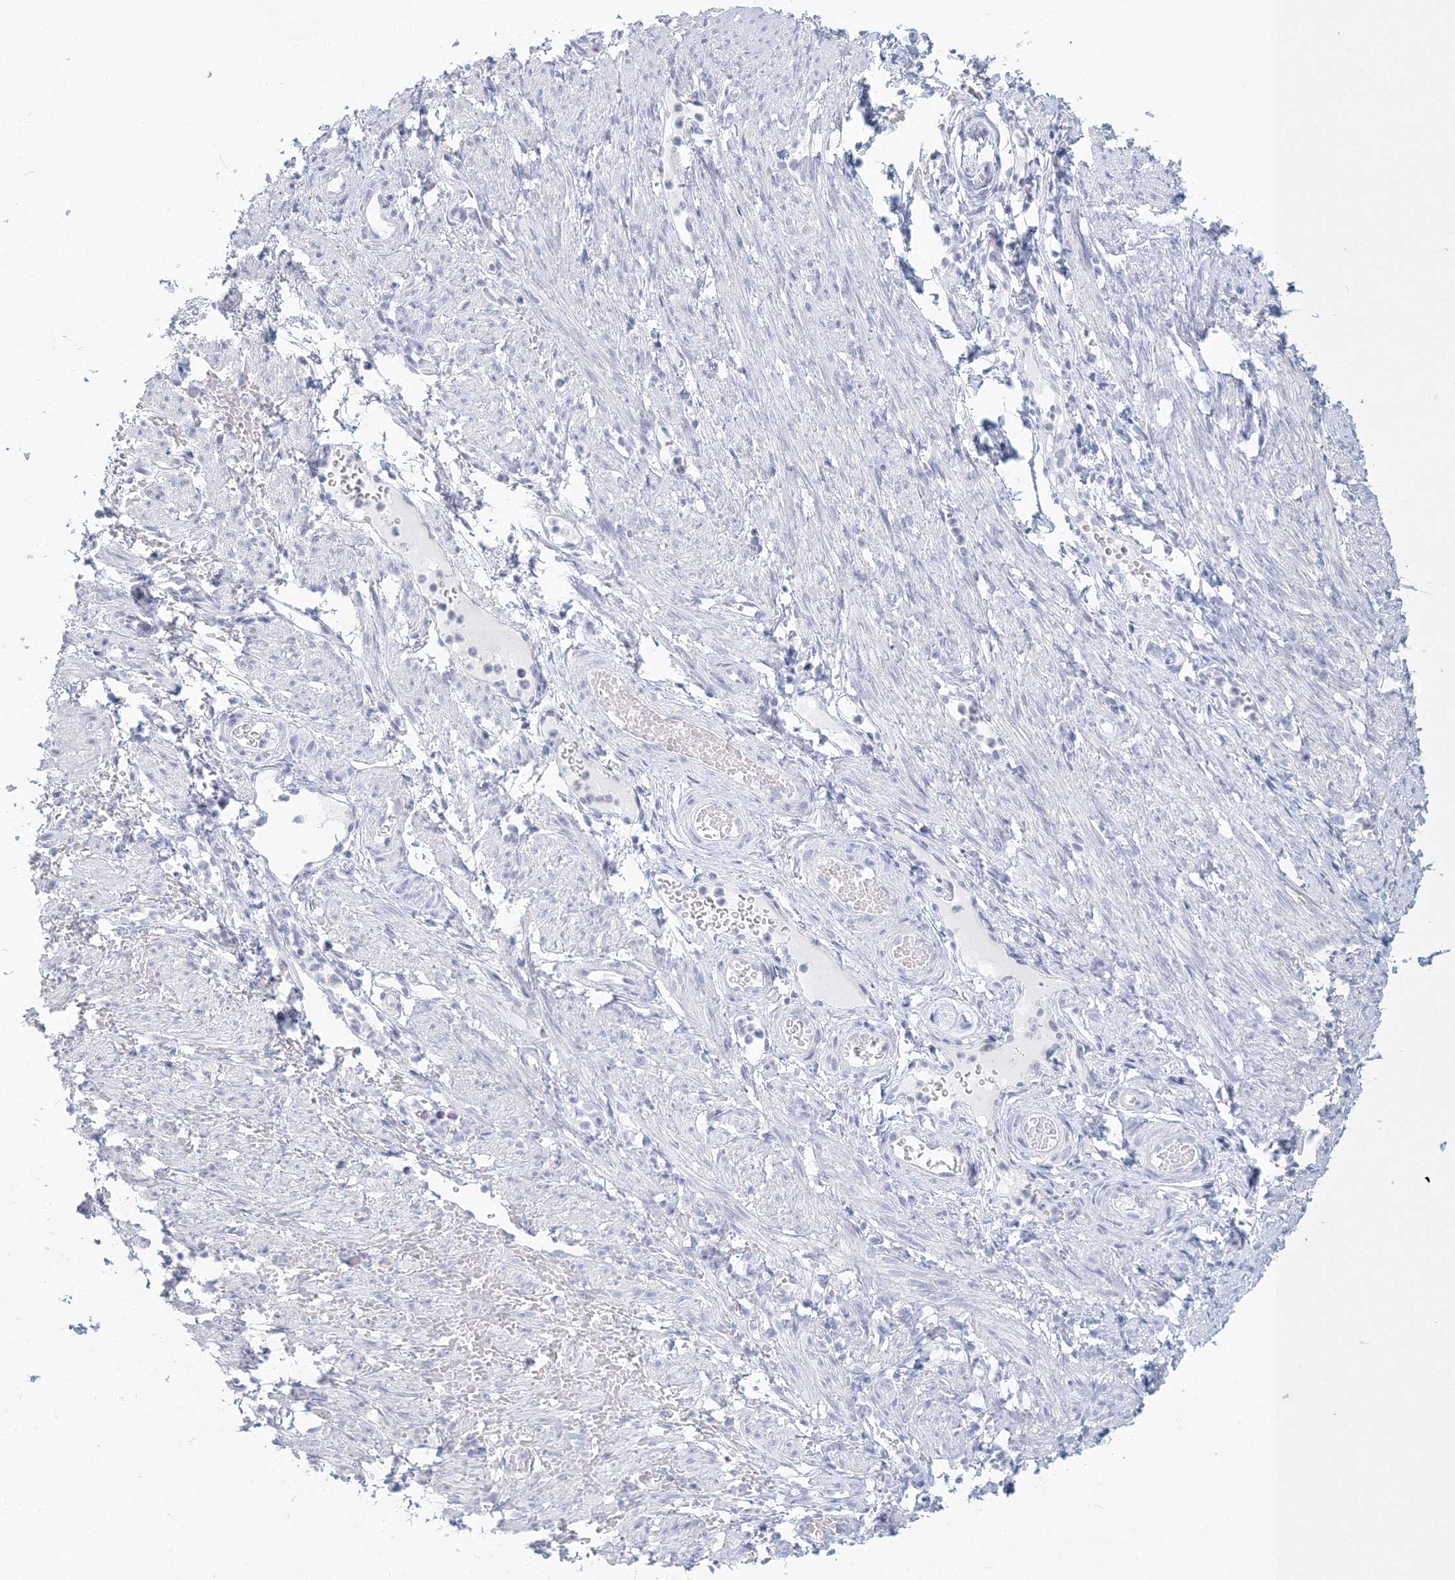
{"staining": {"intensity": "negative", "quantity": "none", "location": "none"}, "tissue": "adipose tissue", "cell_type": "Adipocytes", "image_type": "normal", "snomed": [{"axis": "morphology", "description": "Normal tissue, NOS"}, {"axis": "topography", "description": "Smooth muscle"}, {"axis": "topography", "description": "Peripheral nerve tissue"}], "caption": "Immunohistochemistry photomicrograph of normal adipose tissue: human adipose tissue stained with DAB demonstrates no significant protein positivity in adipocytes.", "gene": "VSIG1", "patient": {"sex": "female", "age": 39}}